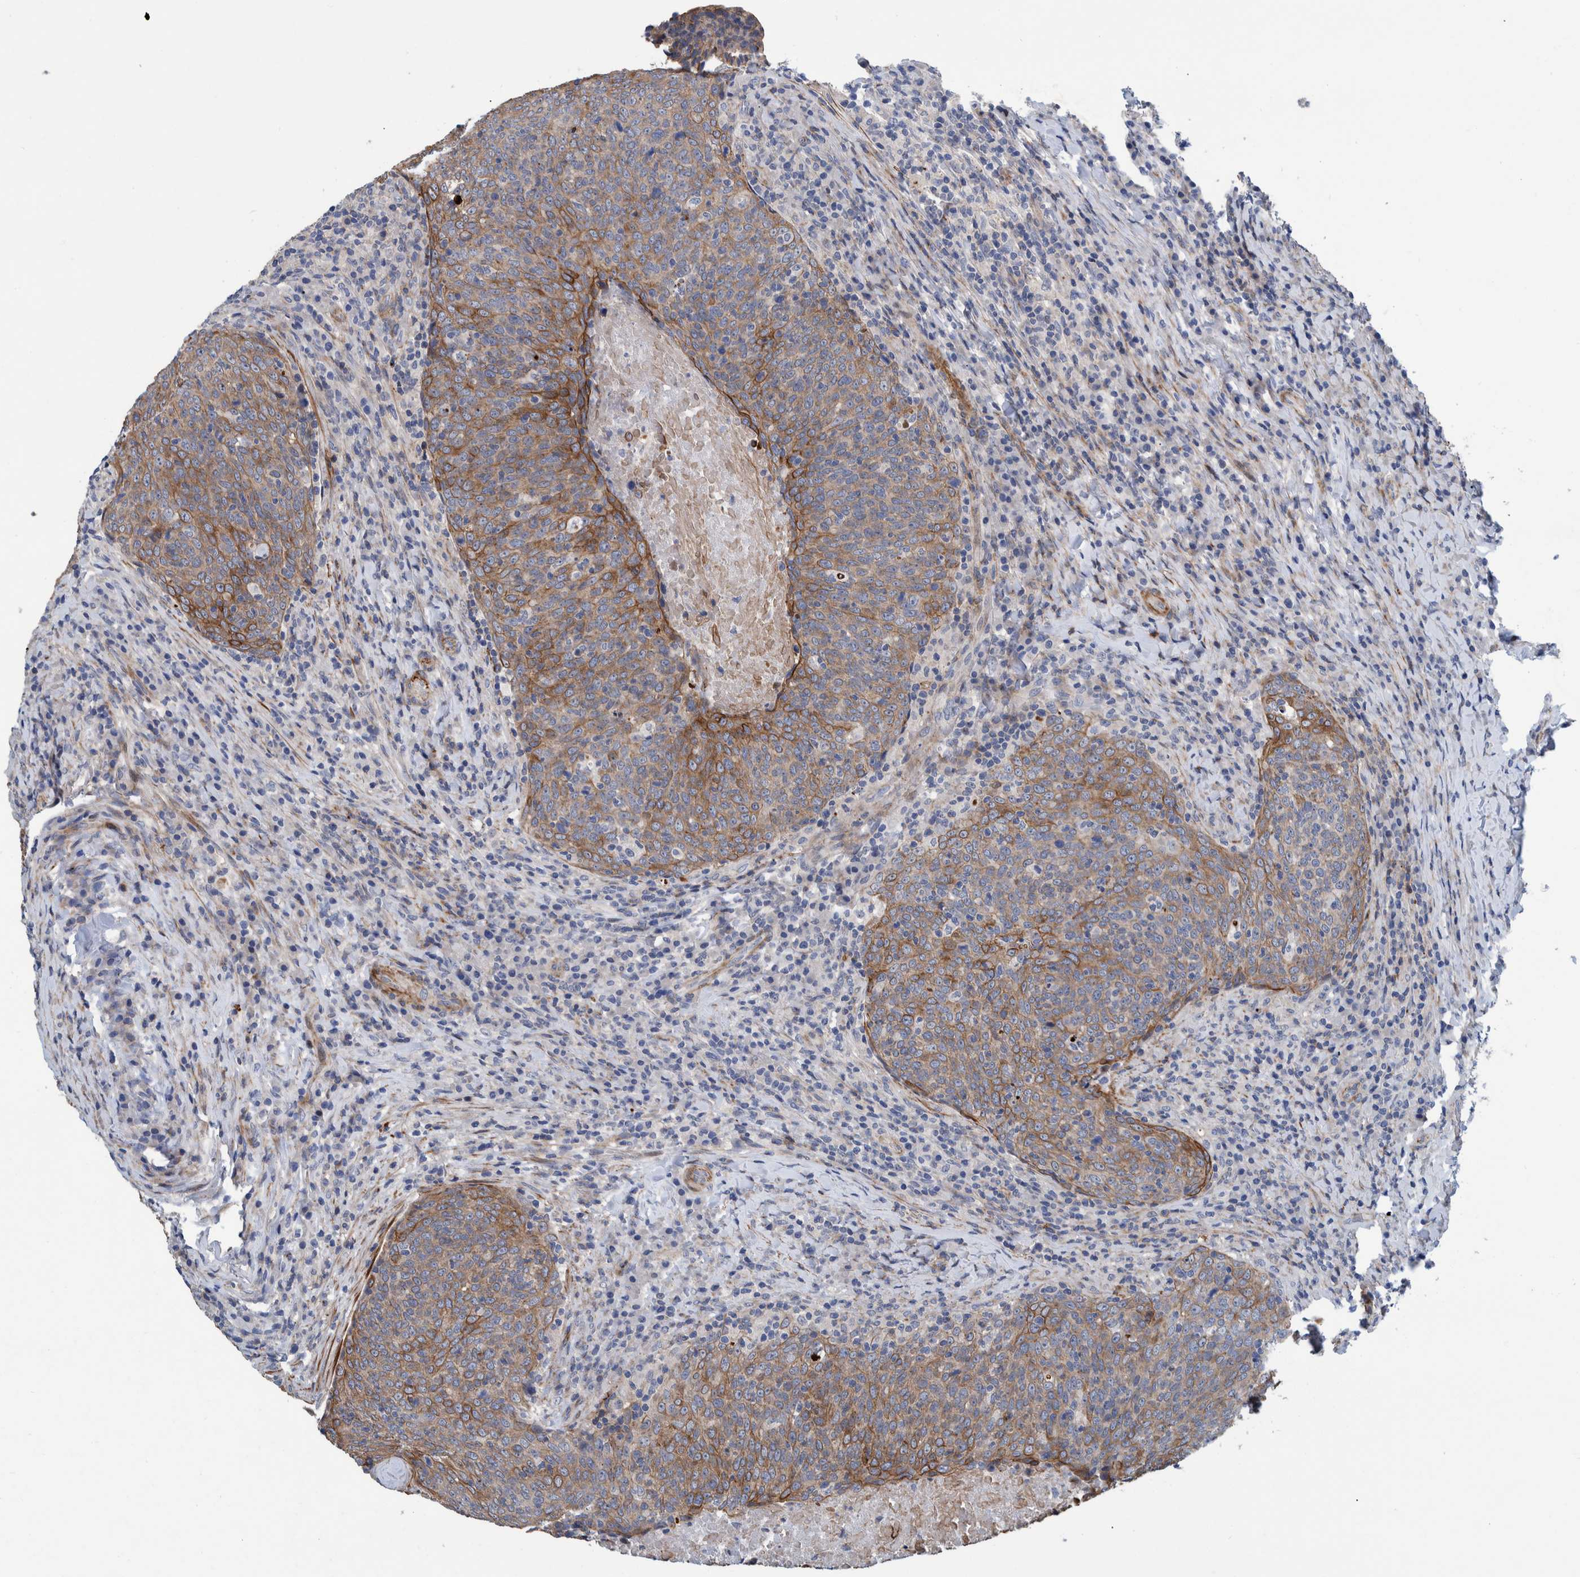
{"staining": {"intensity": "moderate", "quantity": ">75%", "location": "cytoplasmic/membranous"}, "tissue": "head and neck cancer", "cell_type": "Tumor cells", "image_type": "cancer", "snomed": [{"axis": "morphology", "description": "Squamous cell carcinoma, NOS"}, {"axis": "morphology", "description": "Squamous cell carcinoma, metastatic, NOS"}, {"axis": "topography", "description": "Lymph node"}, {"axis": "topography", "description": "Head-Neck"}], "caption": "The micrograph exhibits a brown stain indicating the presence of a protein in the cytoplasmic/membranous of tumor cells in squamous cell carcinoma (head and neck). The staining is performed using DAB brown chromogen to label protein expression. The nuclei are counter-stained blue using hematoxylin.", "gene": "MKS1", "patient": {"sex": "male", "age": 62}}